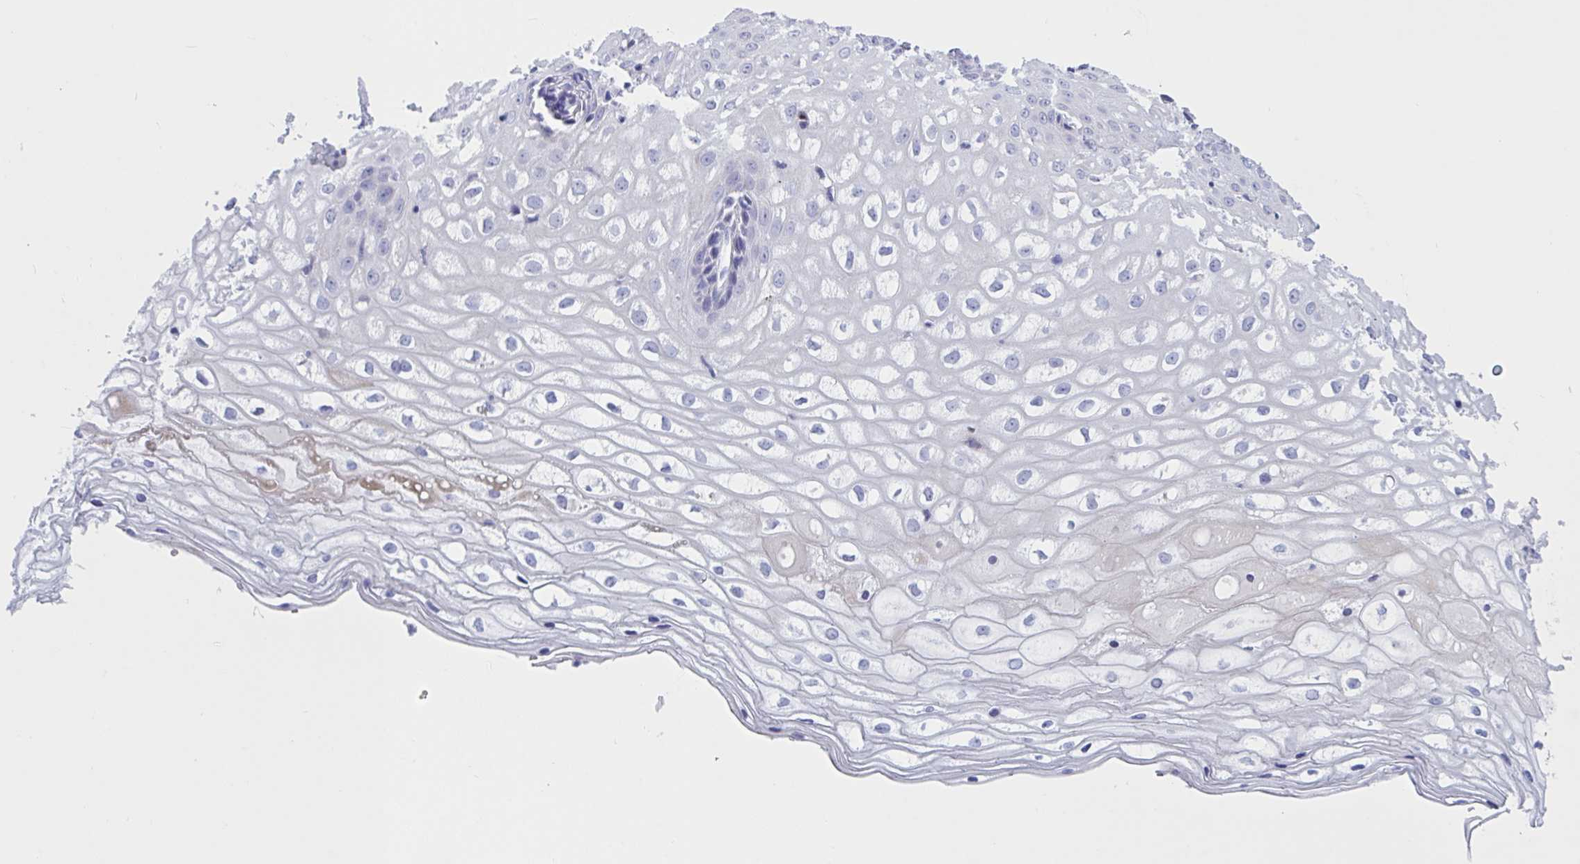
{"staining": {"intensity": "negative", "quantity": "none", "location": "none"}, "tissue": "cervix", "cell_type": "Glandular cells", "image_type": "normal", "snomed": [{"axis": "morphology", "description": "Normal tissue, NOS"}, {"axis": "topography", "description": "Cervix"}], "caption": "IHC of normal cervix reveals no staining in glandular cells.", "gene": "OXLD1", "patient": {"sex": "female", "age": 36}}